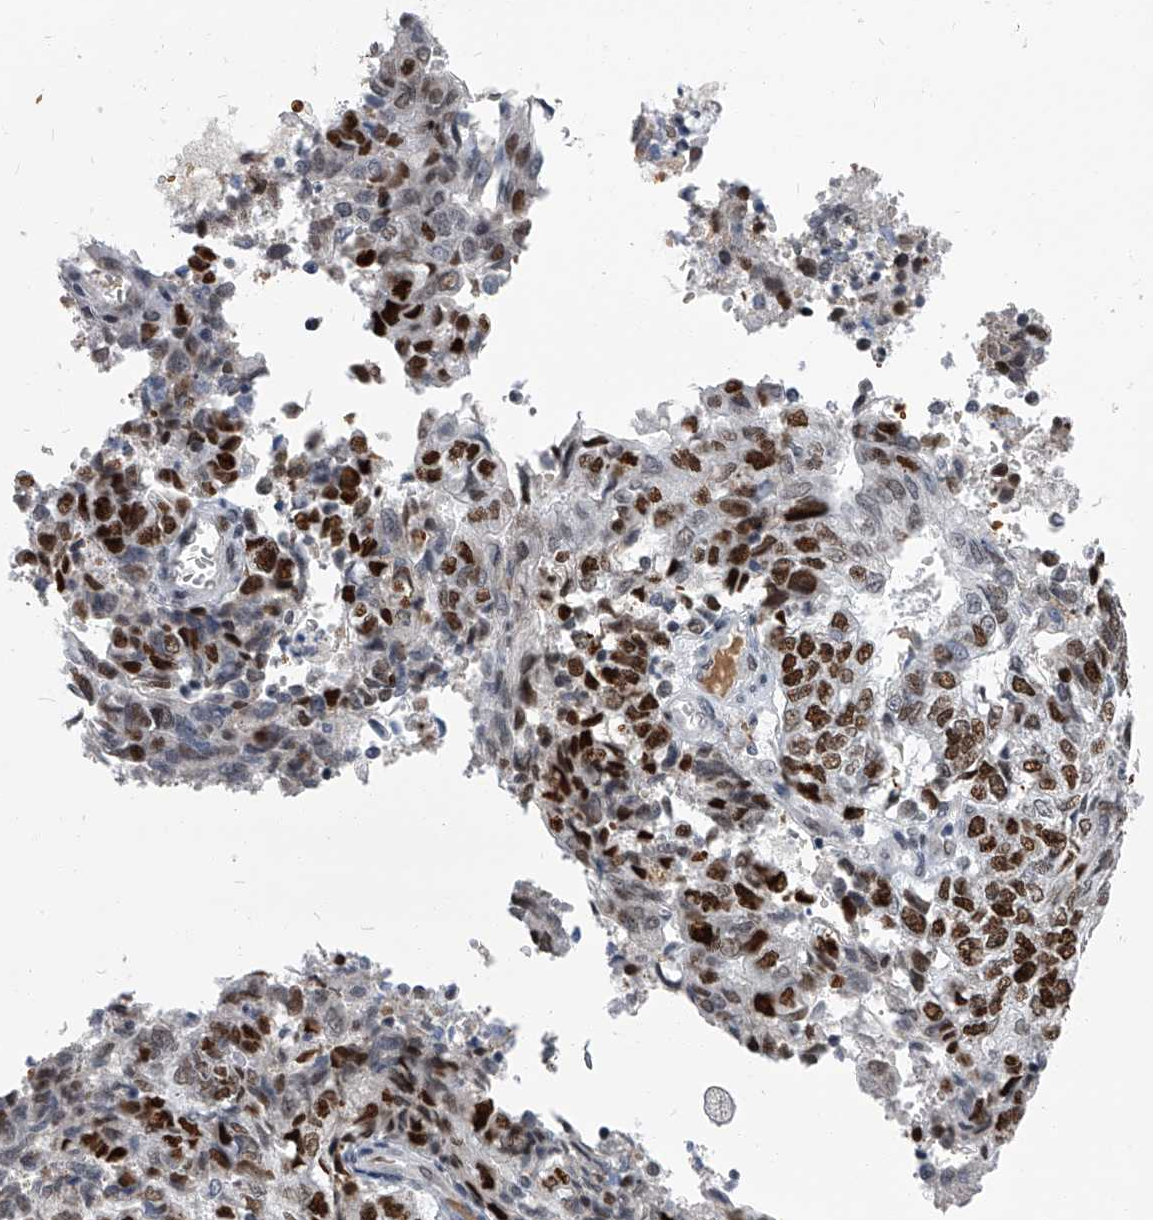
{"staining": {"intensity": "strong", "quantity": "25%-75%", "location": "nuclear"}, "tissue": "endometrial cancer", "cell_type": "Tumor cells", "image_type": "cancer", "snomed": [{"axis": "morphology", "description": "Adenocarcinoma, NOS"}, {"axis": "topography", "description": "Endometrium"}], "caption": "A brown stain highlights strong nuclear expression of a protein in endometrial cancer (adenocarcinoma) tumor cells.", "gene": "SIM2", "patient": {"sex": "female", "age": 80}}